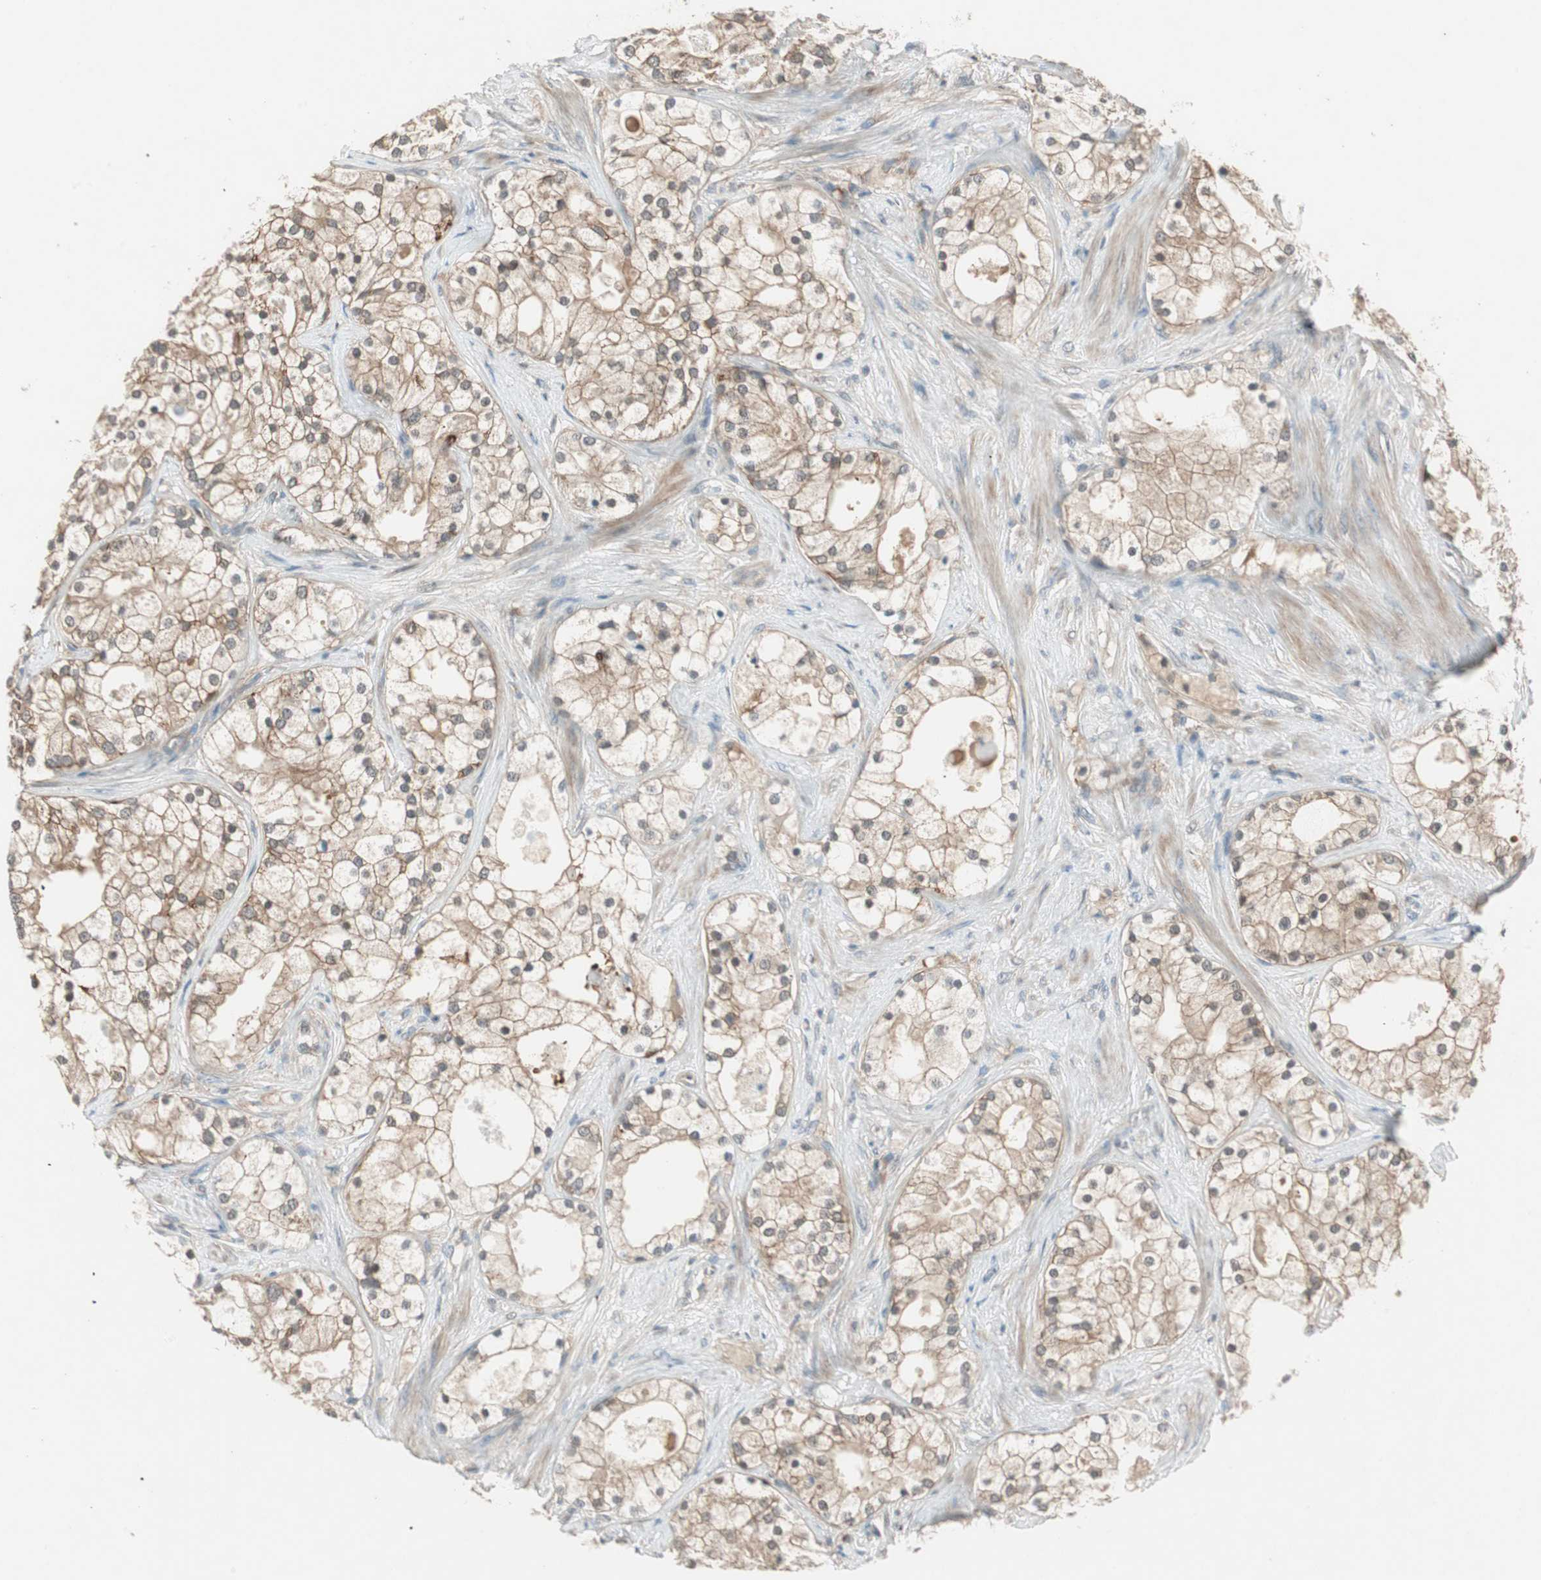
{"staining": {"intensity": "moderate", "quantity": ">75%", "location": "cytoplasmic/membranous"}, "tissue": "prostate cancer", "cell_type": "Tumor cells", "image_type": "cancer", "snomed": [{"axis": "morphology", "description": "Adenocarcinoma, Low grade"}, {"axis": "topography", "description": "Prostate"}], "caption": "A micrograph of human prostate cancer stained for a protein reveals moderate cytoplasmic/membranous brown staining in tumor cells.", "gene": "NCLN", "patient": {"sex": "male", "age": 58}}